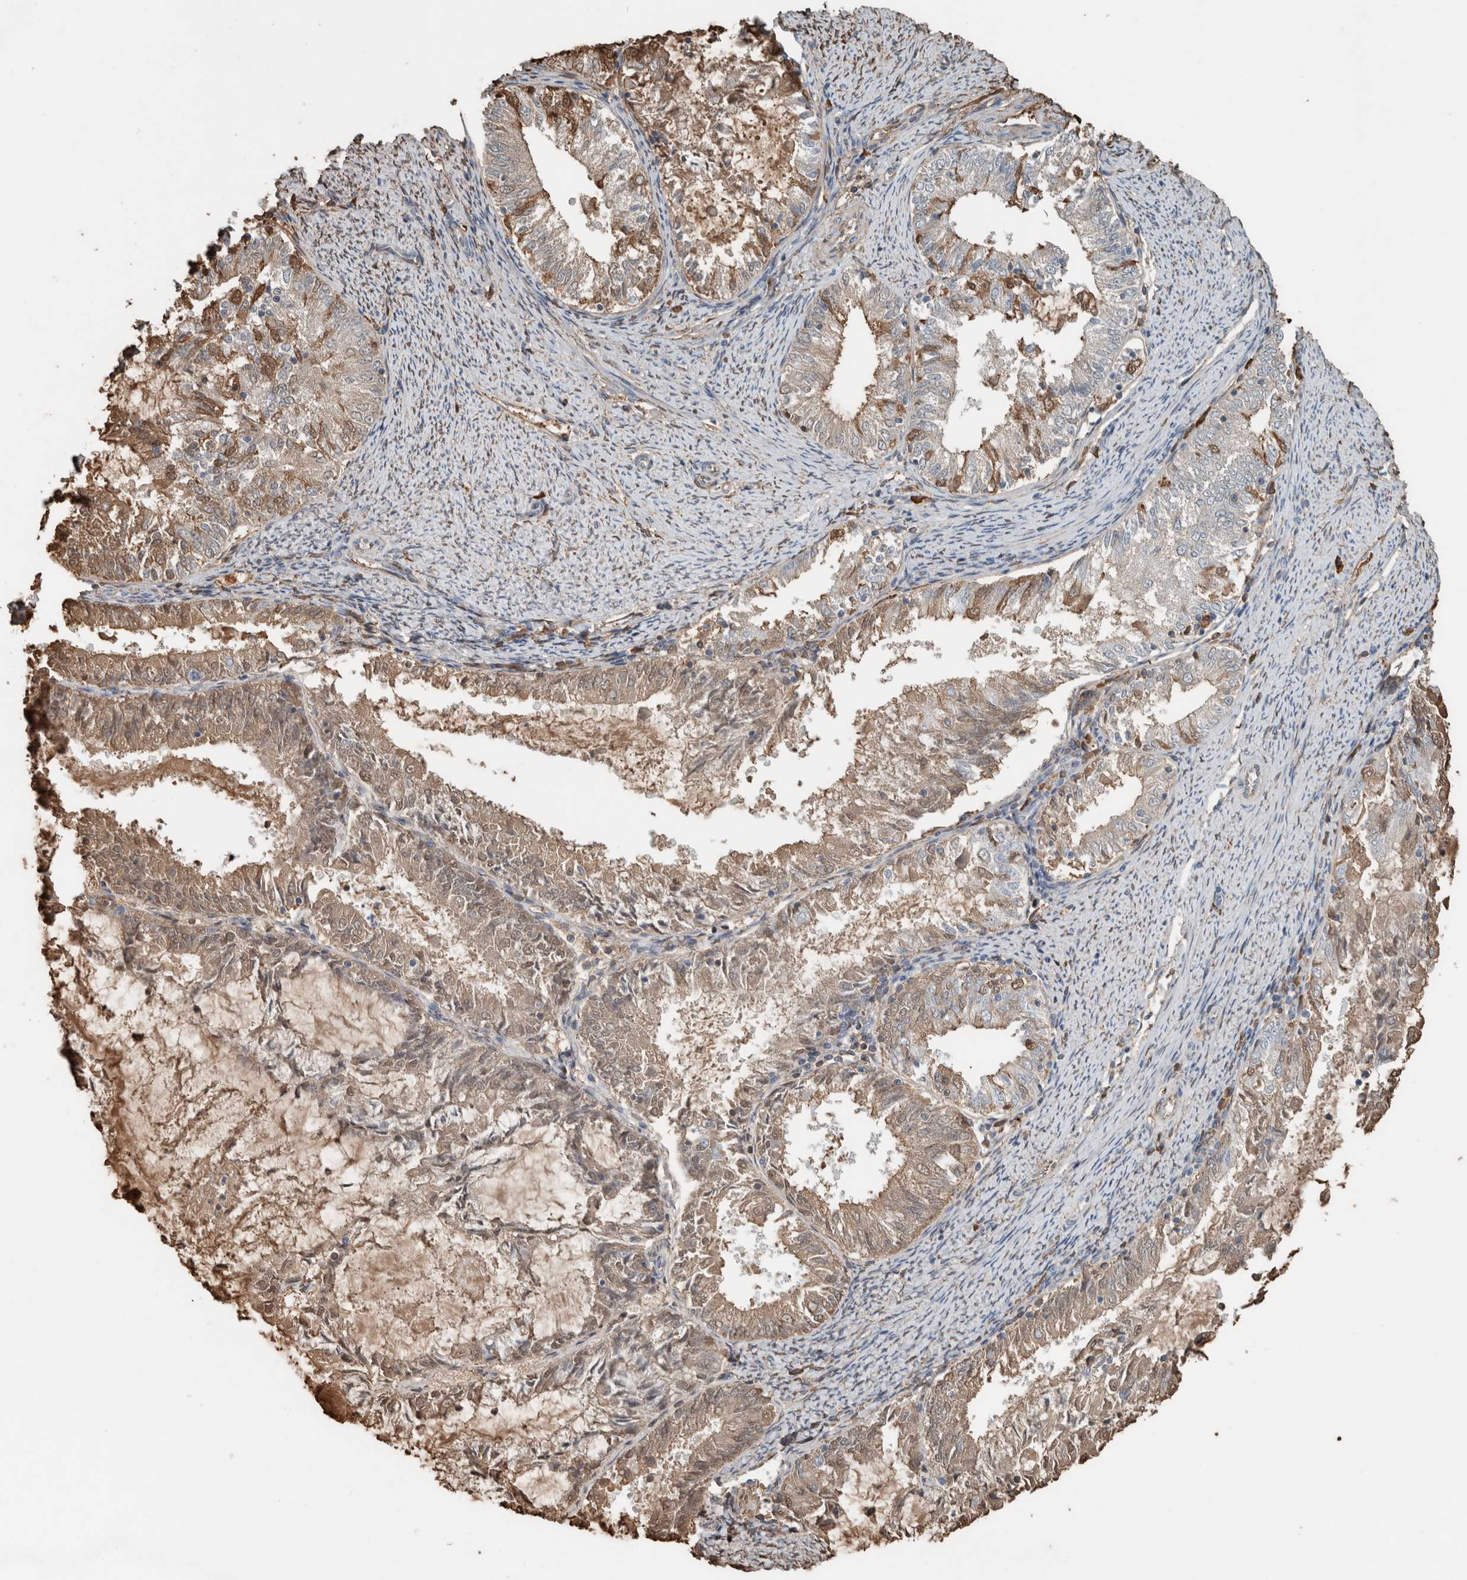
{"staining": {"intensity": "weak", "quantity": ">75%", "location": "cytoplasmic/membranous"}, "tissue": "endometrial cancer", "cell_type": "Tumor cells", "image_type": "cancer", "snomed": [{"axis": "morphology", "description": "Adenocarcinoma, NOS"}, {"axis": "topography", "description": "Endometrium"}], "caption": "Endometrial cancer (adenocarcinoma) stained for a protein displays weak cytoplasmic/membranous positivity in tumor cells.", "gene": "USP34", "patient": {"sex": "female", "age": 57}}